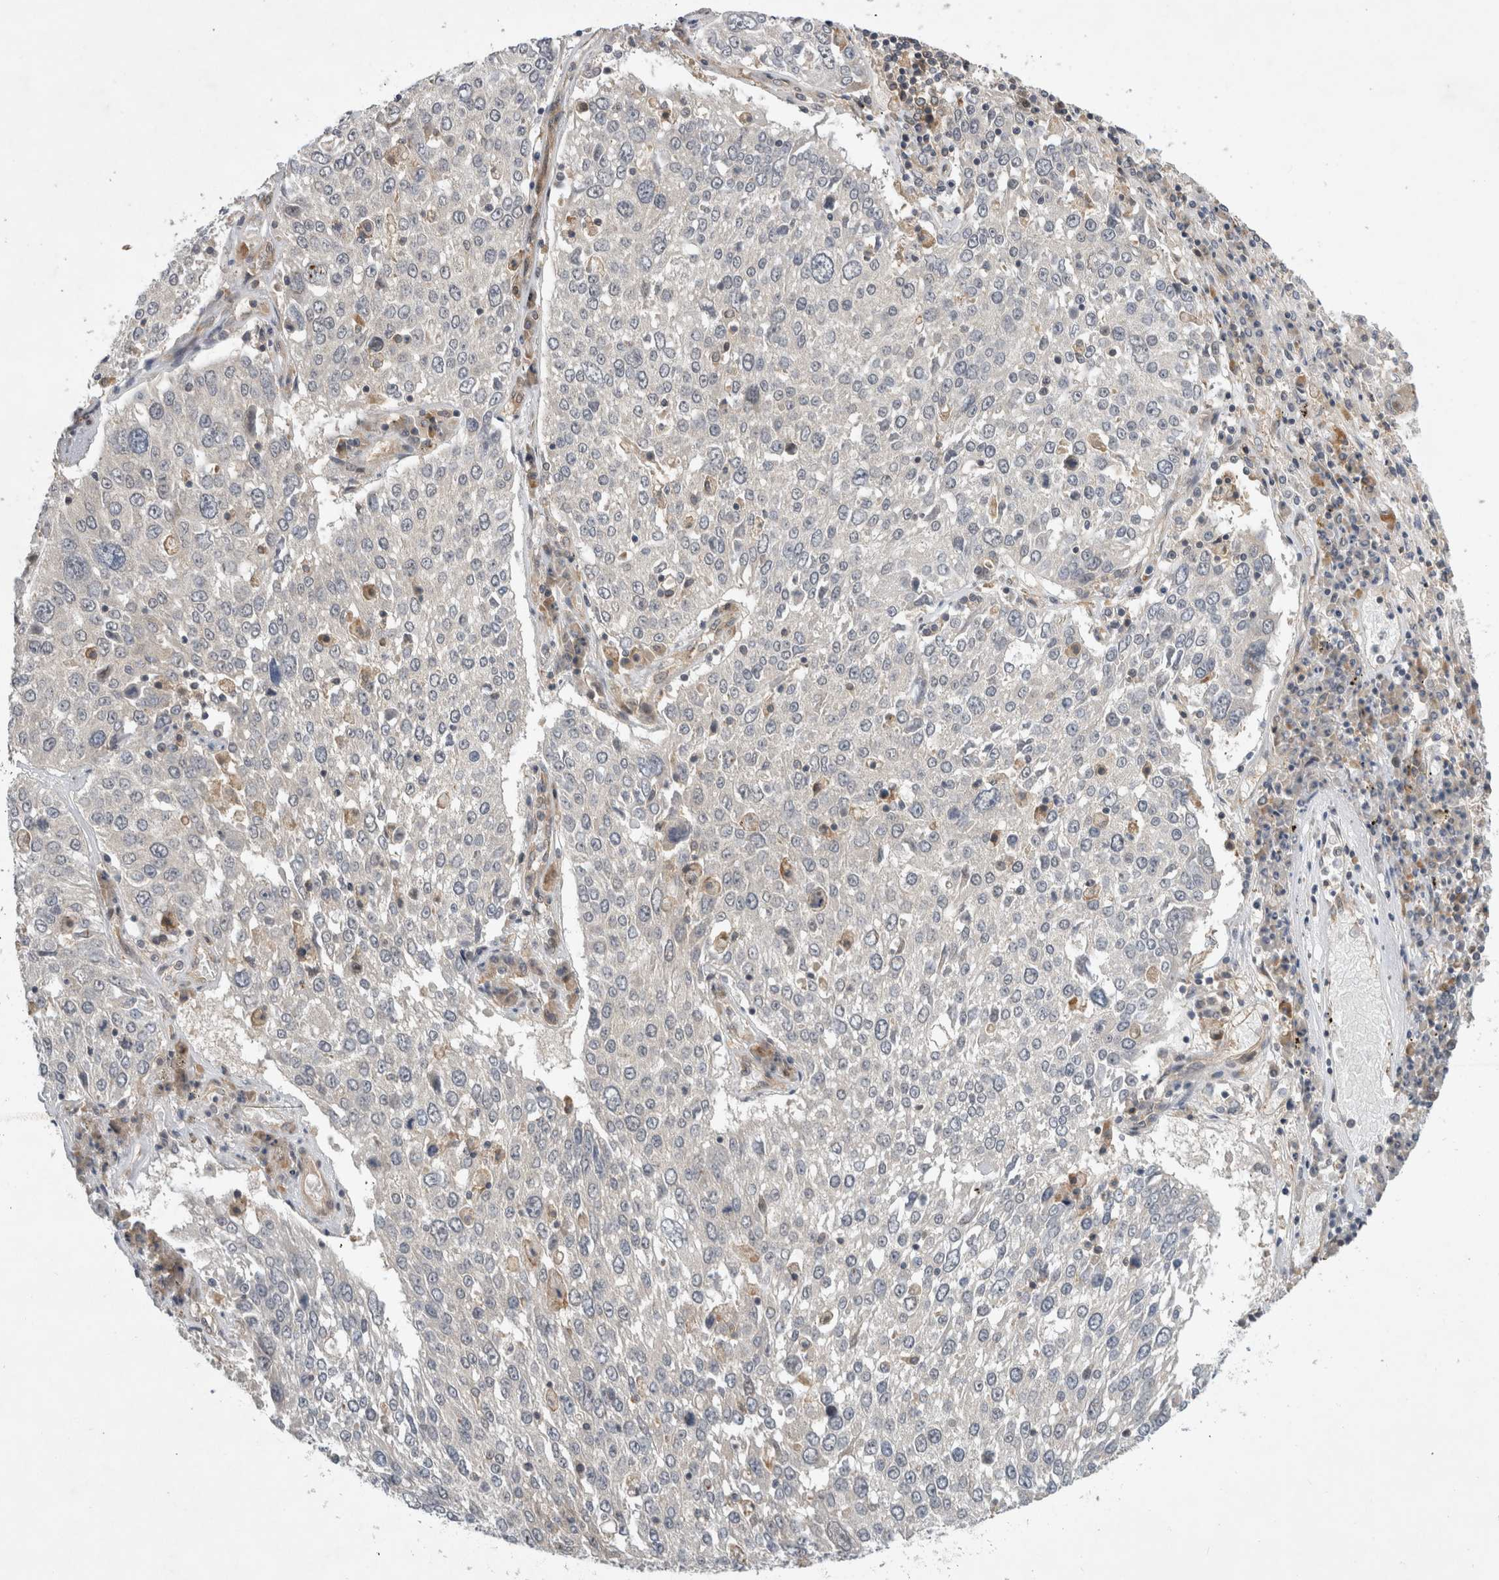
{"staining": {"intensity": "negative", "quantity": "none", "location": "none"}, "tissue": "lung cancer", "cell_type": "Tumor cells", "image_type": "cancer", "snomed": [{"axis": "morphology", "description": "Squamous cell carcinoma, NOS"}, {"axis": "topography", "description": "Lung"}], "caption": "Tumor cells are negative for protein expression in human lung squamous cell carcinoma. (Brightfield microscopy of DAB (3,3'-diaminobenzidine) IHC at high magnification).", "gene": "AASDHPPT", "patient": {"sex": "male", "age": 65}}